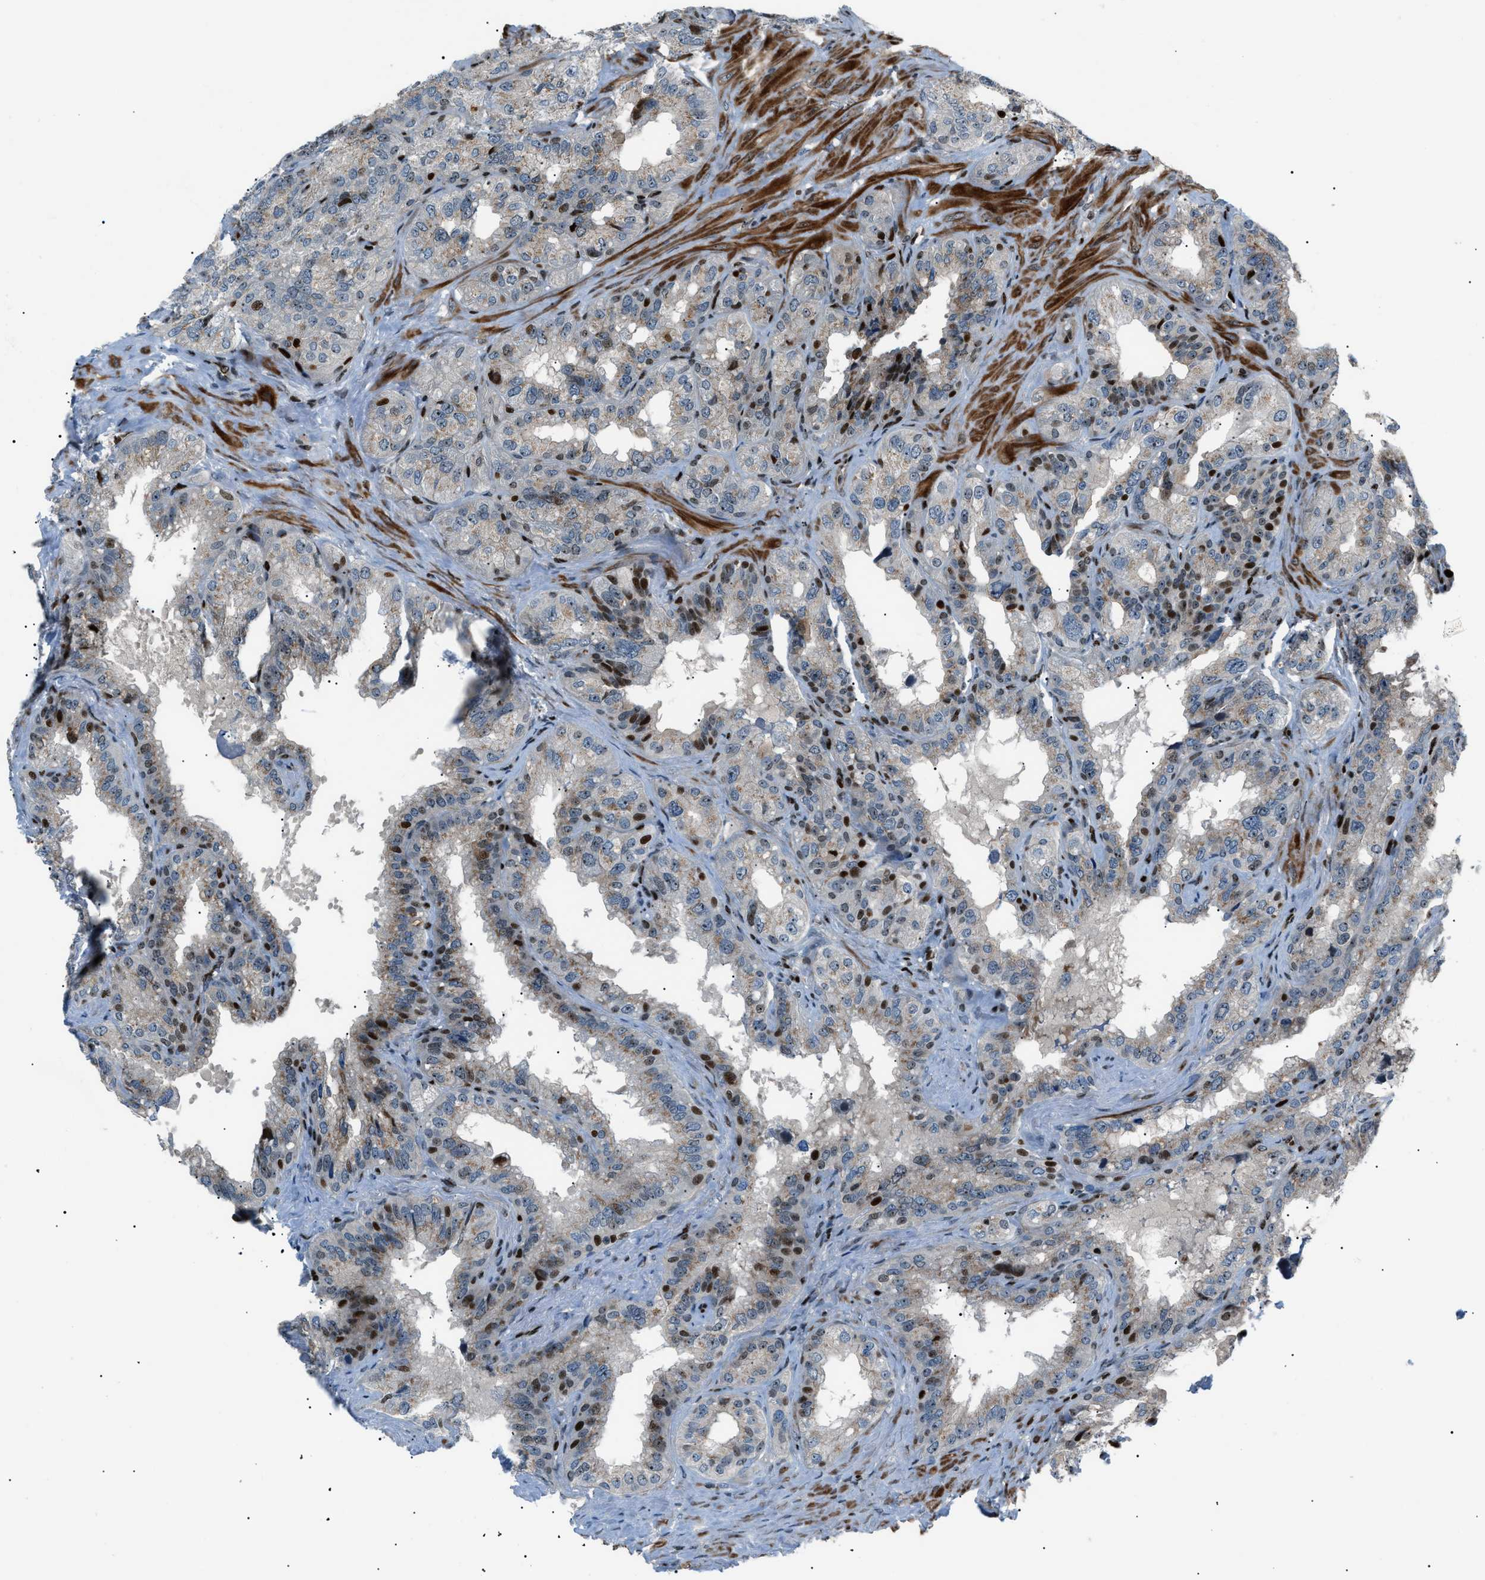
{"staining": {"intensity": "moderate", "quantity": "<25%", "location": "nuclear"}, "tissue": "seminal vesicle", "cell_type": "Glandular cells", "image_type": "normal", "snomed": [{"axis": "morphology", "description": "Normal tissue, NOS"}, {"axis": "topography", "description": "Seminal veicle"}], "caption": "Normal seminal vesicle was stained to show a protein in brown. There is low levels of moderate nuclear positivity in about <25% of glandular cells.", "gene": "PRKX", "patient": {"sex": "male", "age": 68}}